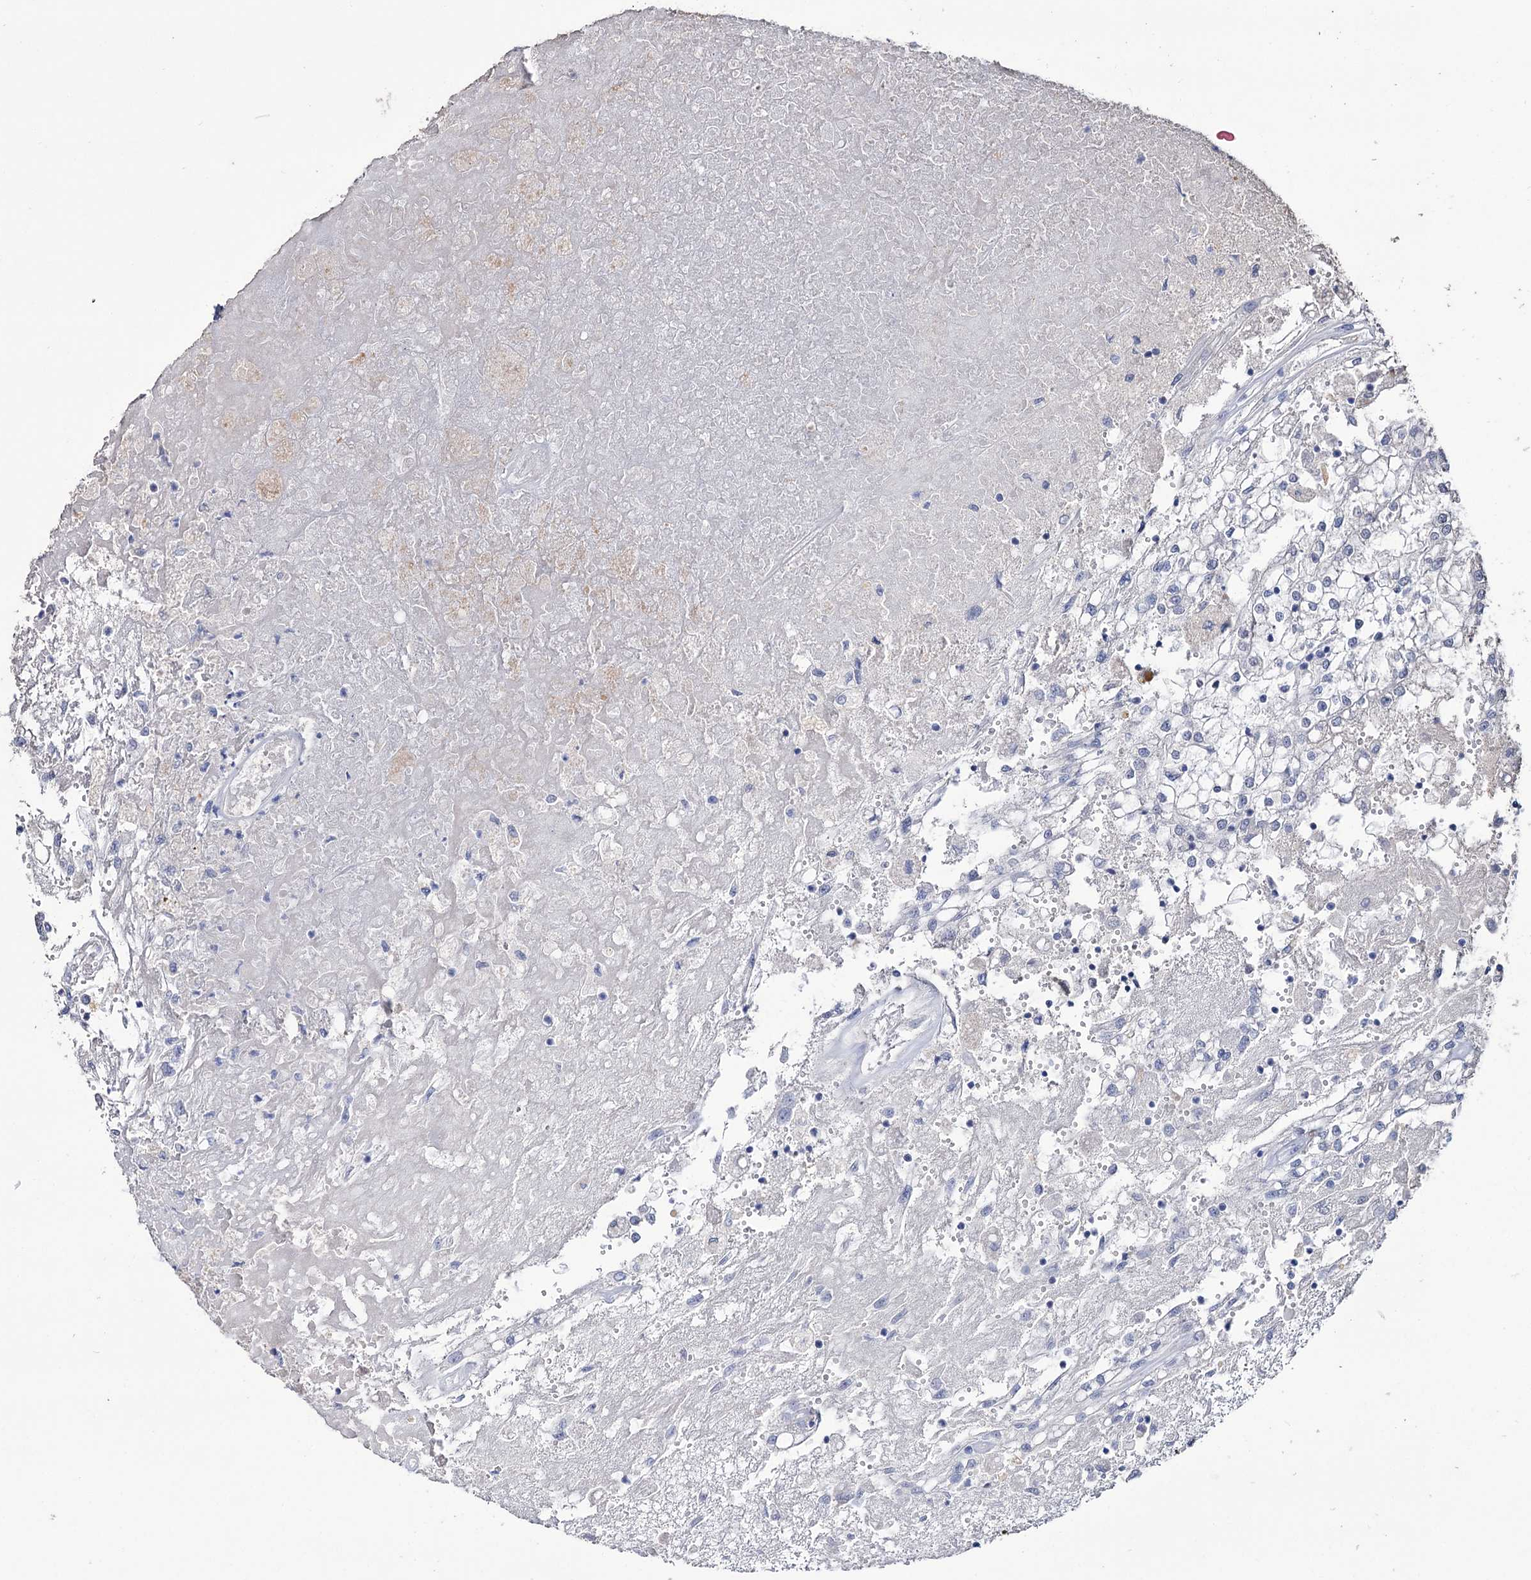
{"staining": {"intensity": "negative", "quantity": "none", "location": "none"}, "tissue": "renal cancer", "cell_type": "Tumor cells", "image_type": "cancer", "snomed": [{"axis": "morphology", "description": "Adenocarcinoma, NOS"}, {"axis": "topography", "description": "Kidney"}], "caption": "IHC micrograph of neoplastic tissue: renal adenocarcinoma stained with DAB (3,3'-diaminobenzidine) reveals no significant protein staining in tumor cells. The staining was performed using DAB (3,3'-diaminobenzidine) to visualize the protein expression in brown, while the nuclei were stained in blue with hematoxylin (Magnification: 20x).", "gene": "EPB41L5", "patient": {"sex": "female", "age": 52}}